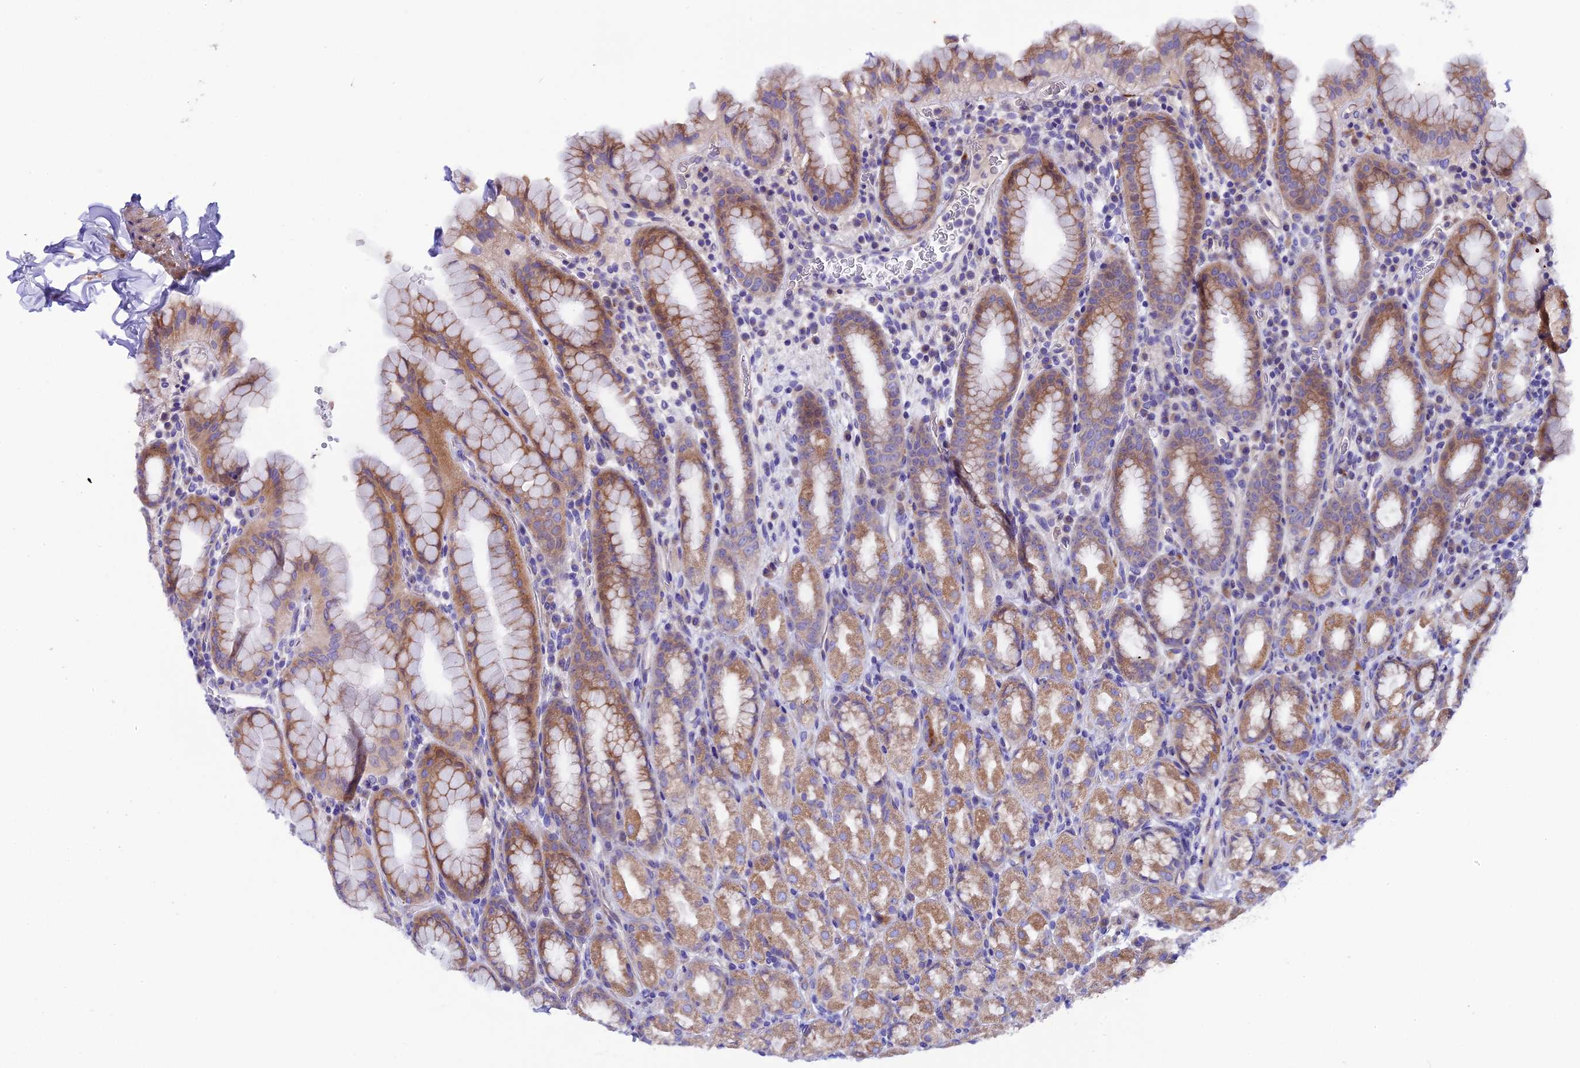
{"staining": {"intensity": "moderate", "quantity": ">75%", "location": "cytoplasmic/membranous"}, "tissue": "stomach", "cell_type": "Glandular cells", "image_type": "normal", "snomed": [{"axis": "morphology", "description": "Normal tissue, NOS"}, {"axis": "topography", "description": "Stomach, upper"}, {"axis": "topography", "description": "Stomach, lower"}, {"axis": "topography", "description": "Small intestine"}], "caption": "Immunohistochemical staining of normal human stomach exhibits >75% levels of moderate cytoplasmic/membranous protein positivity in about >75% of glandular cells.", "gene": "PIGU", "patient": {"sex": "male", "age": 68}}